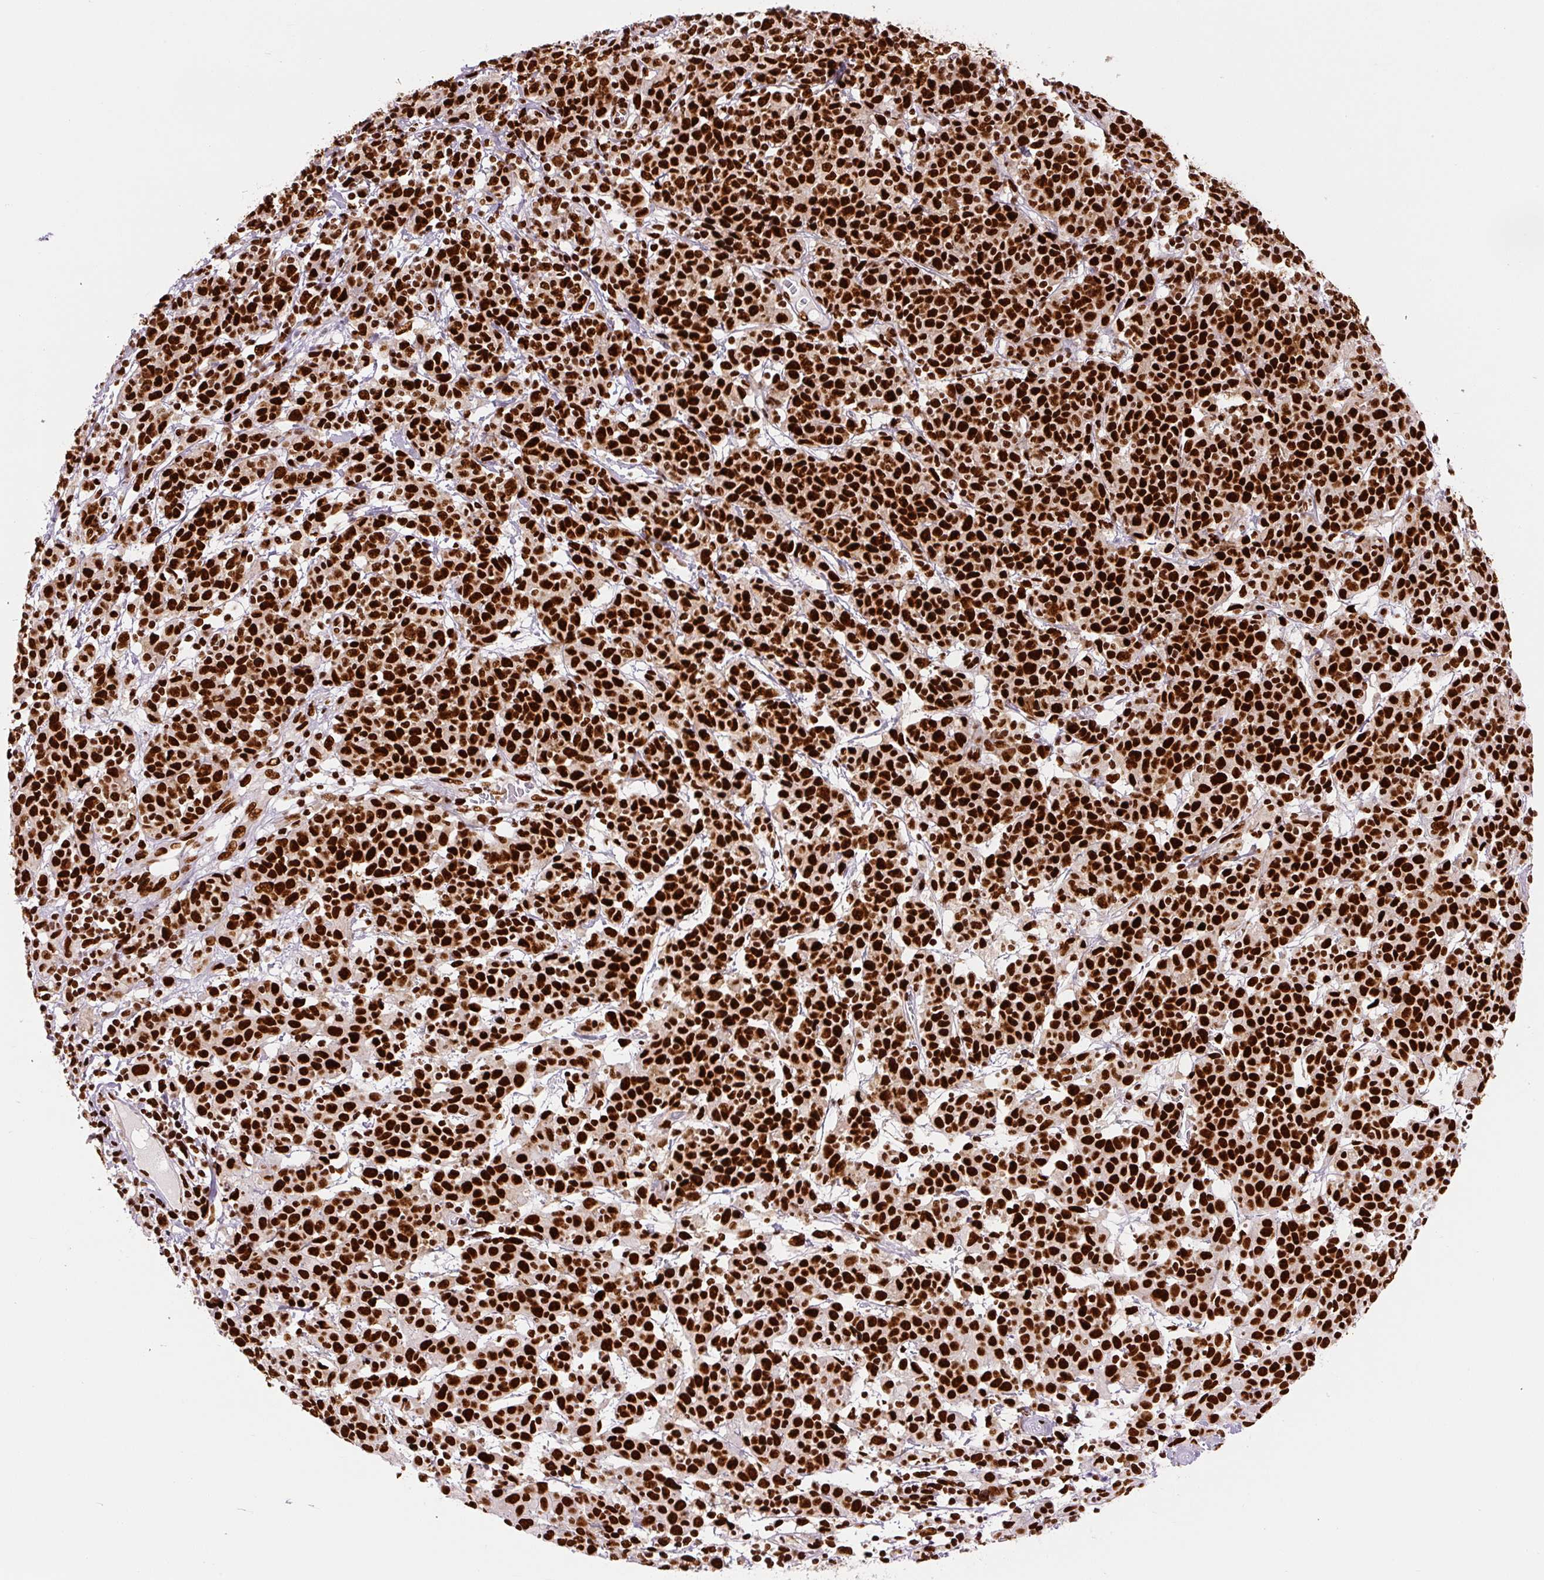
{"staining": {"intensity": "strong", "quantity": ">75%", "location": "nuclear"}, "tissue": "cervical cancer", "cell_type": "Tumor cells", "image_type": "cancer", "snomed": [{"axis": "morphology", "description": "Squamous cell carcinoma, NOS"}, {"axis": "topography", "description": "Cervix"}], "caption": "Brown immunohistochemical staining in cervical cancer (squamous cell carcinoma) shows strong nuclear staining in approximately >75% of tumor cells.", "gene": "FUS", "patient": {"sex": "female", "age": 67}}